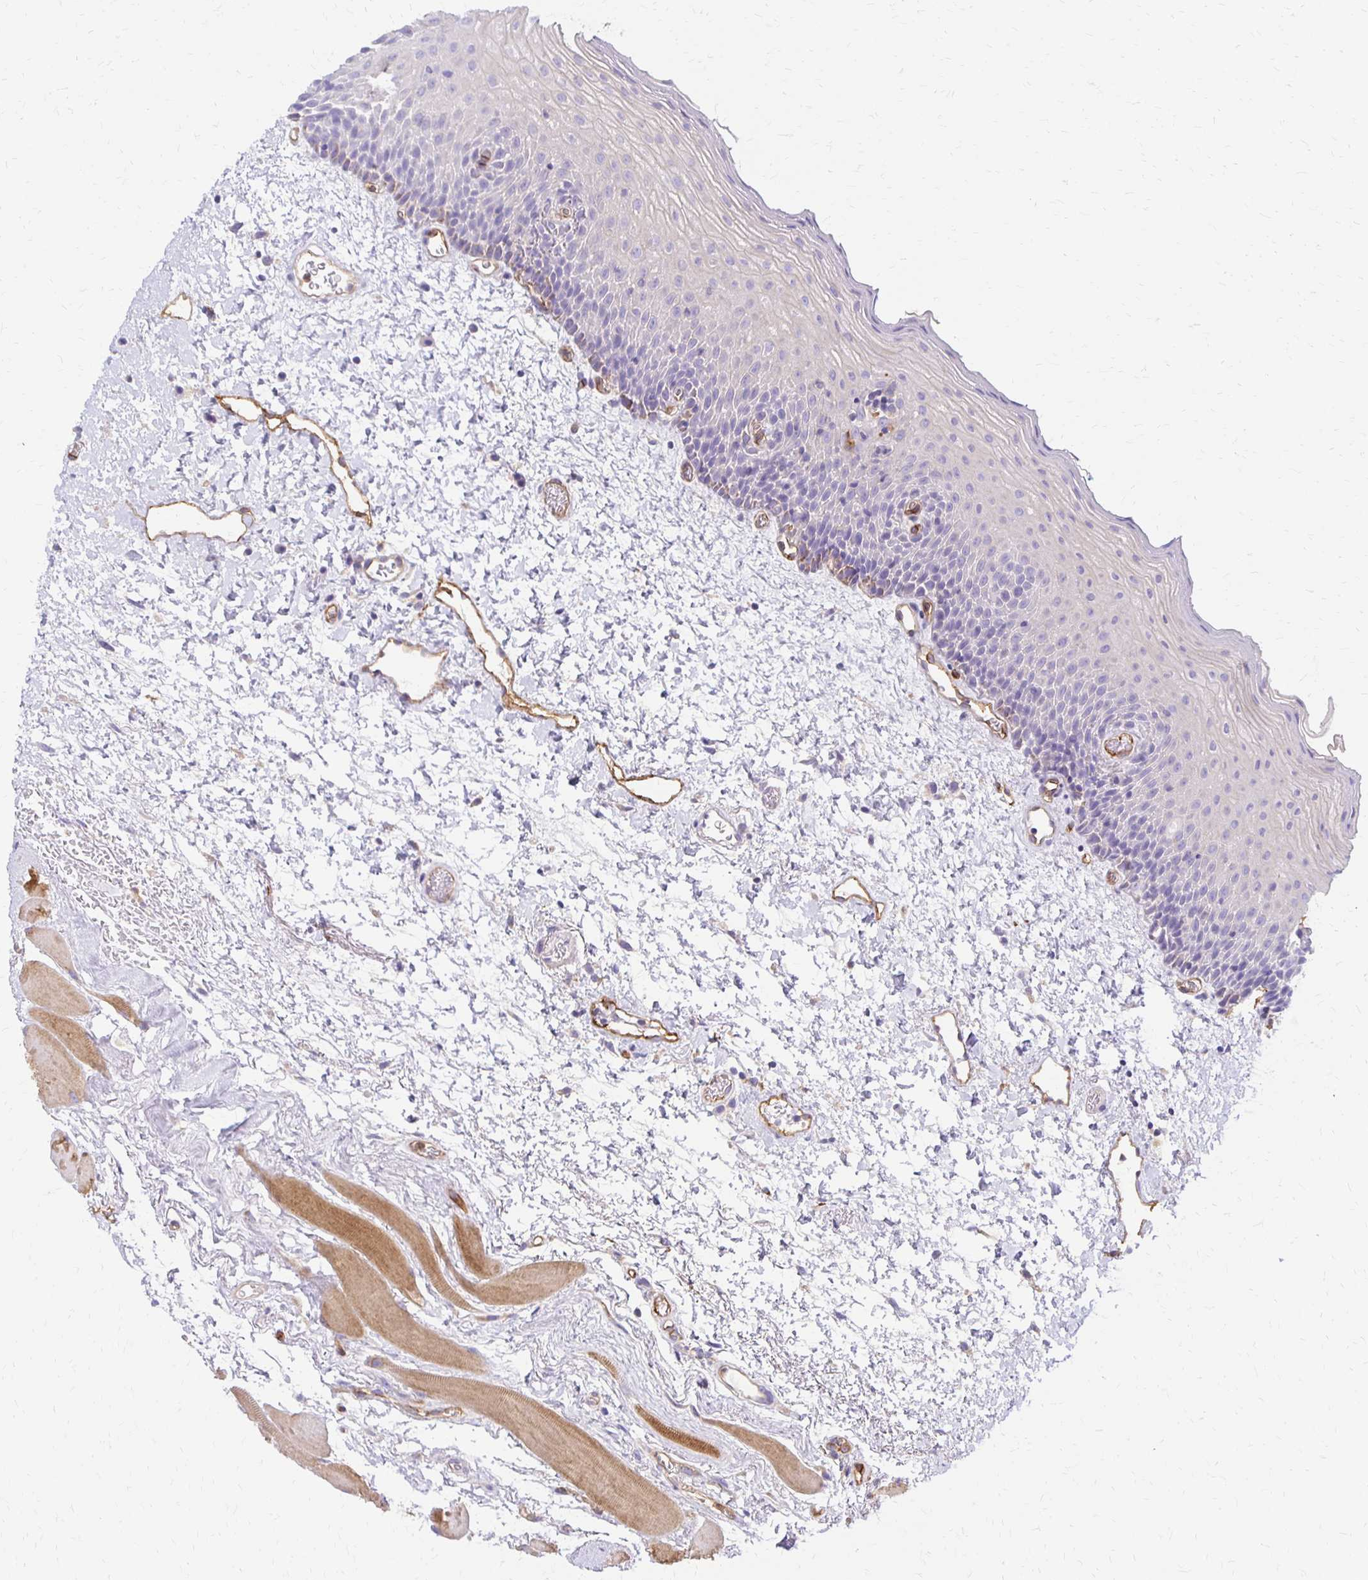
{"staining": {"intensity": "negative", "quantity": "none", "location": "none"}, "tissue": "oral mucosa", "cell_type": "Squamous epithelial cells", "image_type": "normal", "snomed": [{"axis": "morphology", "description": "Normal tissue, NOS"}, {"axis": "topography", "description": "Oral tissue"}], "caption": "The immunohistochemistry (IHC) image has no significant positivity in squamous epithelial cells of oral mucosa. (DAB immunohistochemistry (IHC), high magnification).", "gene": "TTYH1", "patient": {"sex": "female", "age": 82}}